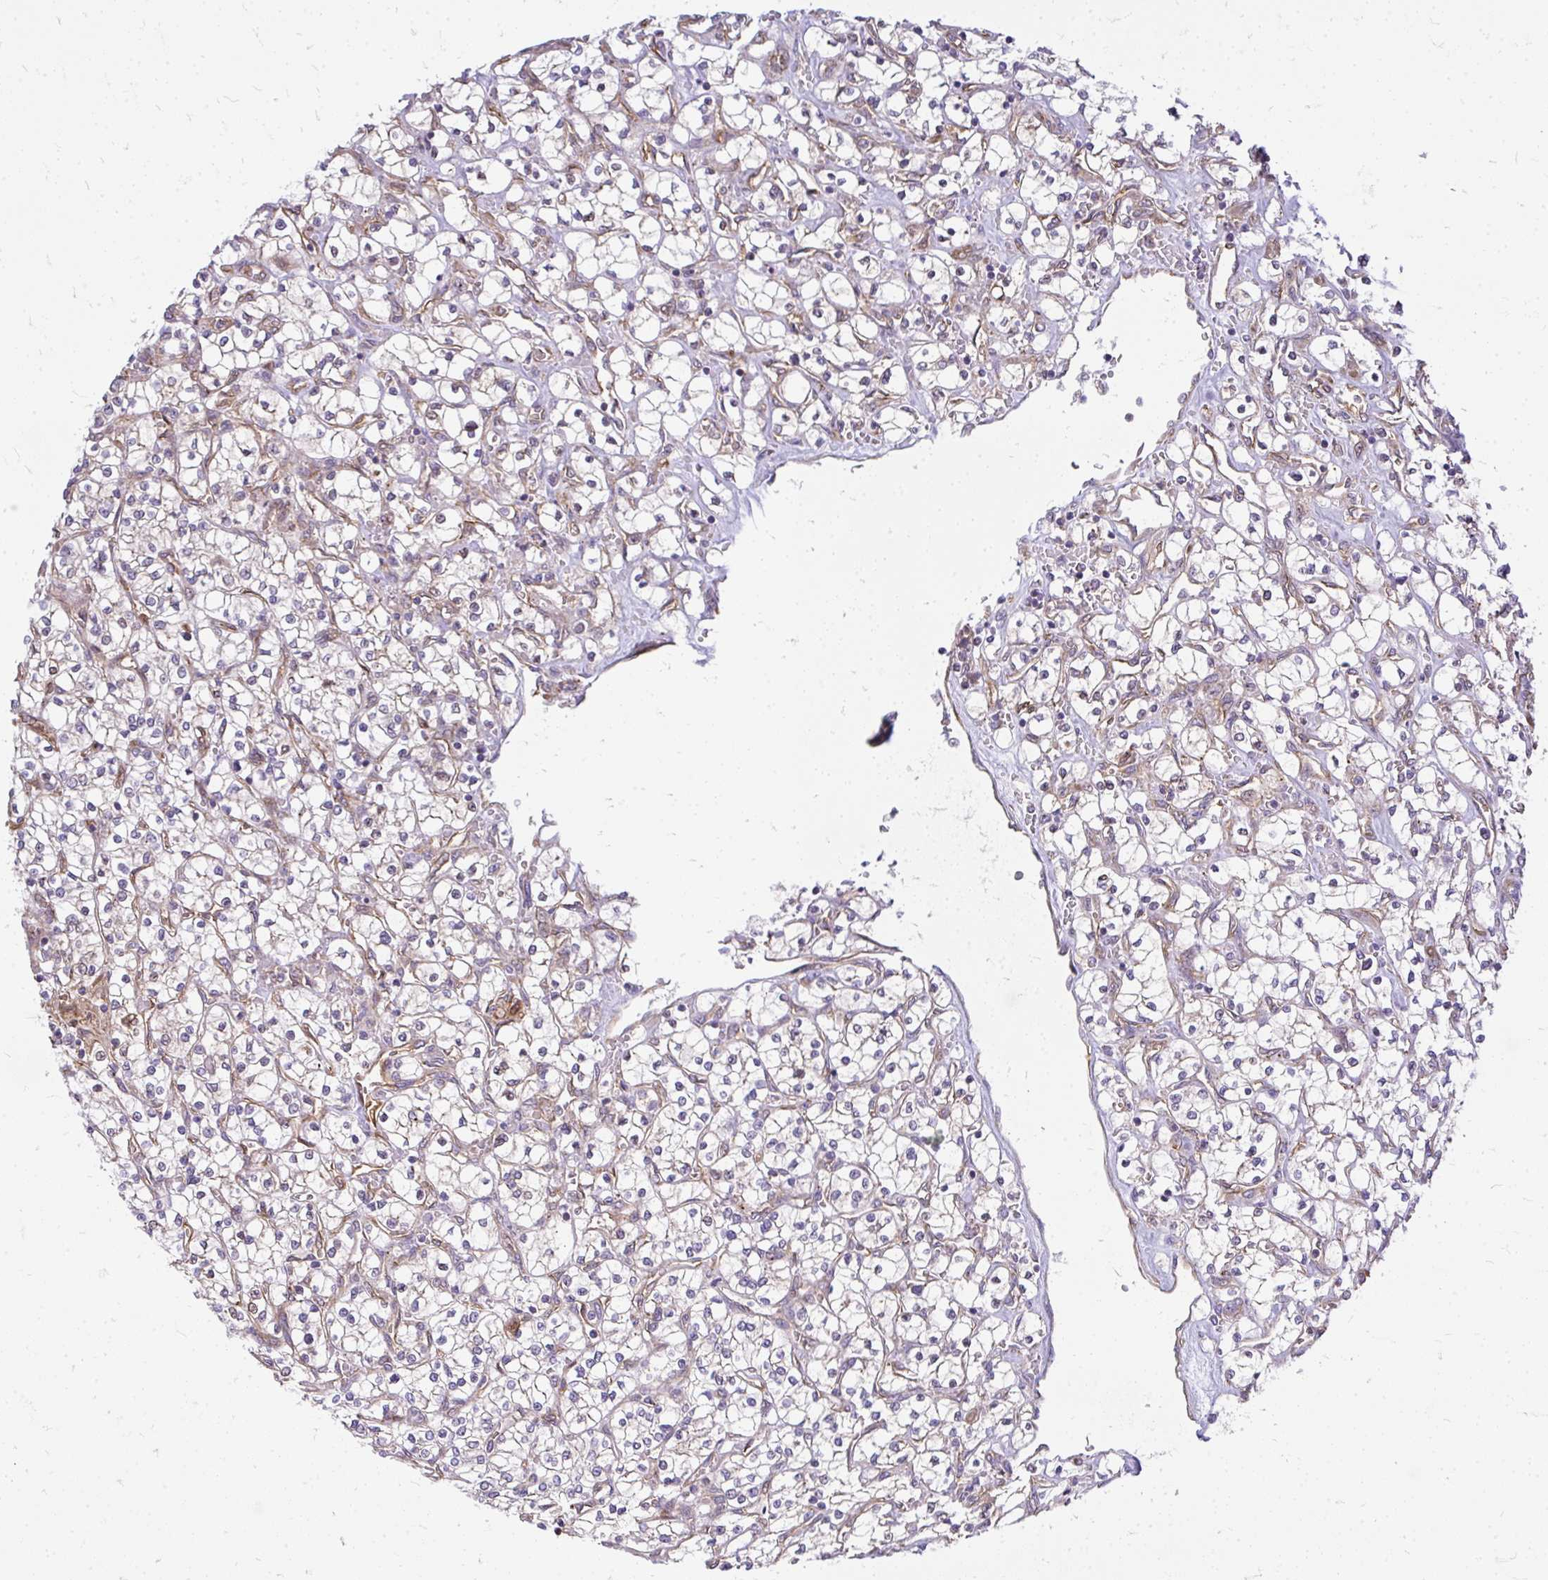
{"staining": {"intensity": "negative", "quantity": "none", "location": "none"}, "tissue": "renal cancer", "cell_type": "Tumor cells", "image_type": "cancer", "snomed": [{"axis": "morphology", "description": "Adenocarcinoma, NOS"}, {"axis": "topography", "description": "Kidney"}], "caption": "IHC histopathology image of neoplastic tissue: human renal adenocarcinoma stained with DAB reveals no significant protein positivity in tumor cells.", "gene": "RSKR", "patient": {"sex": "female", "age": 64}}